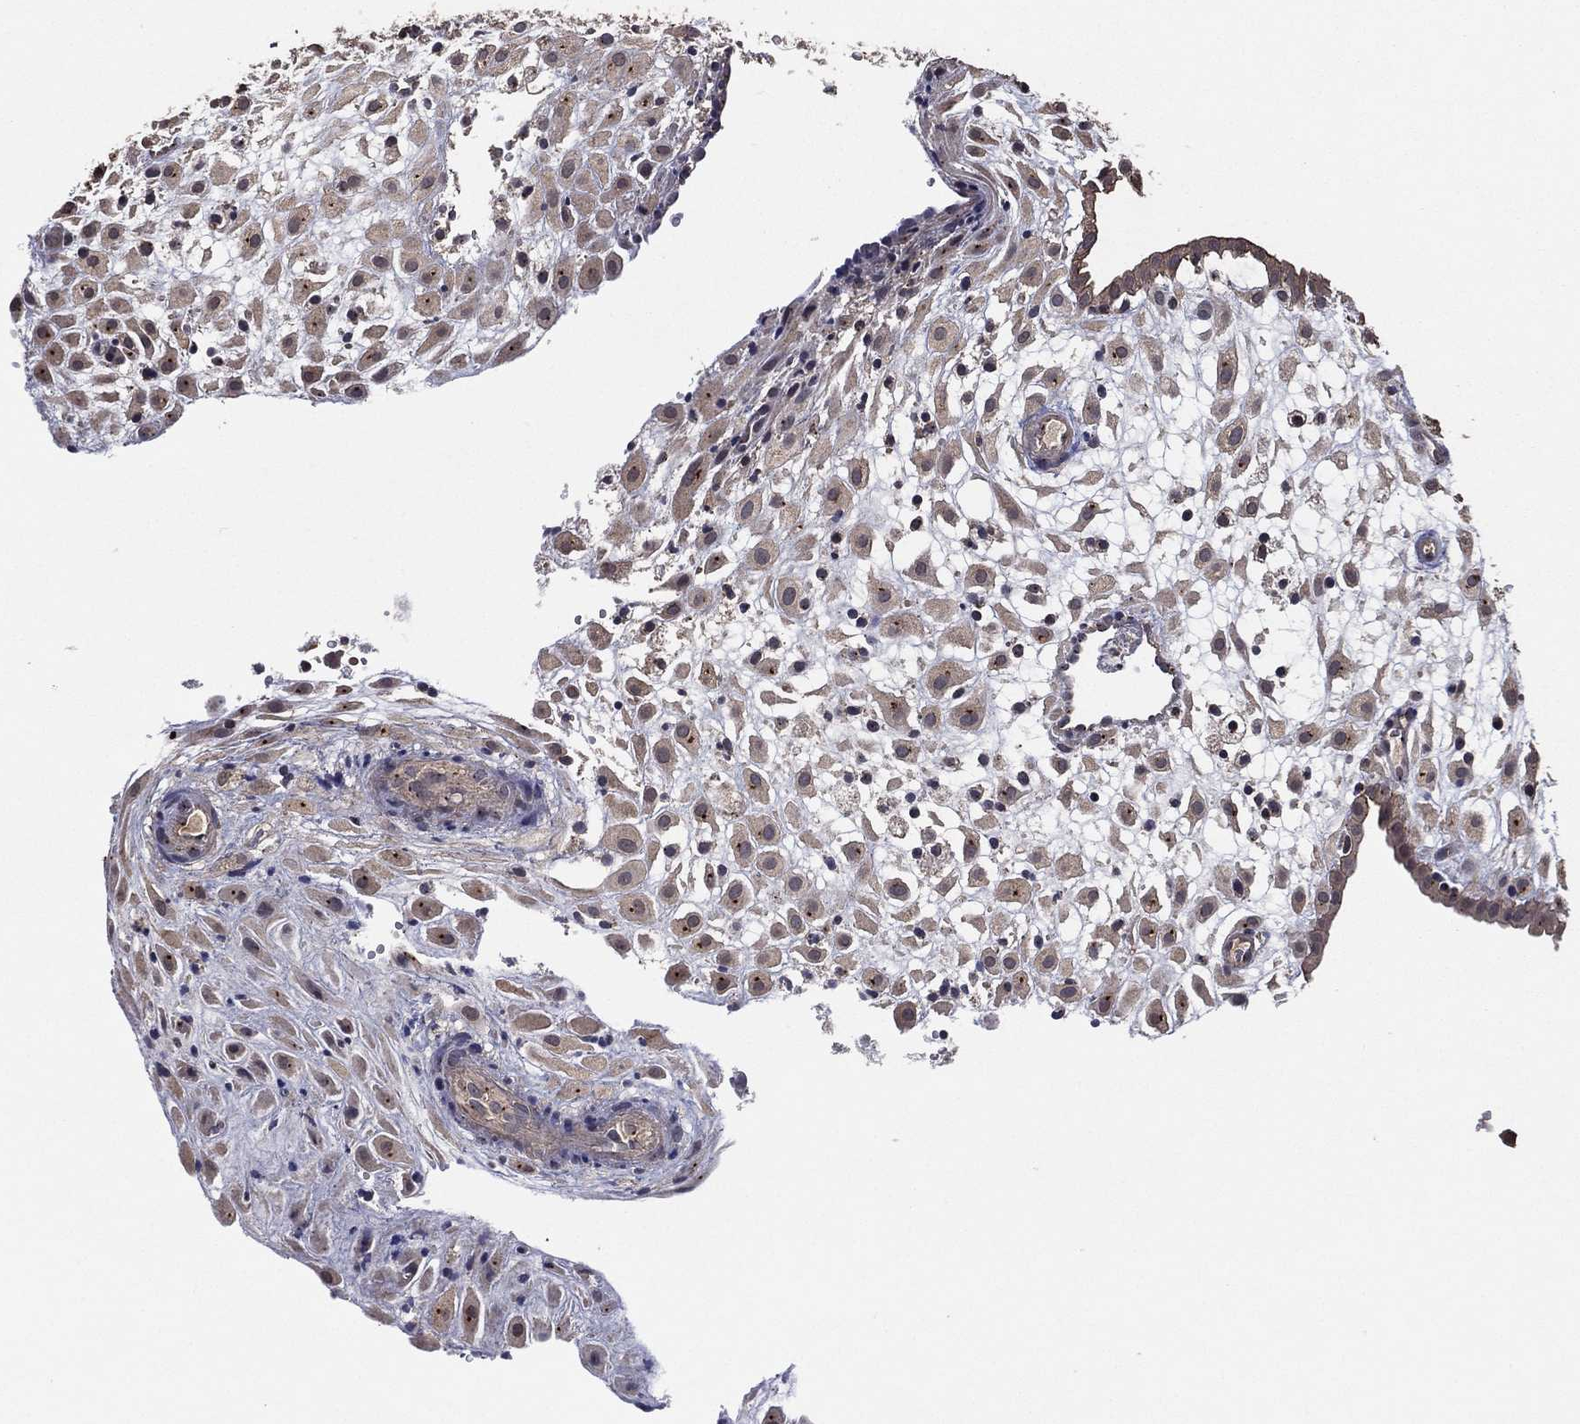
{"staining": {"intensity": "weak", "quantity": "<25%", "location": "cytoplasmic/membranous"}, "tissue": "placenta", "cell_type": "Decidual cells", "image_type": "normal", "snomed": [{"axis": "morphology", "description": "Normal tissue, NOS"}, {"axis": "topography", "description": "Placenta"}], "caption": "Immunohistochemical staining of benign human placenta demonstrates no significant positivity in decidual cells. (IHC, brightfield microscopy, high magnification).", "gene": "PCNT", "patient": {"sex": "female", "age": 24}}